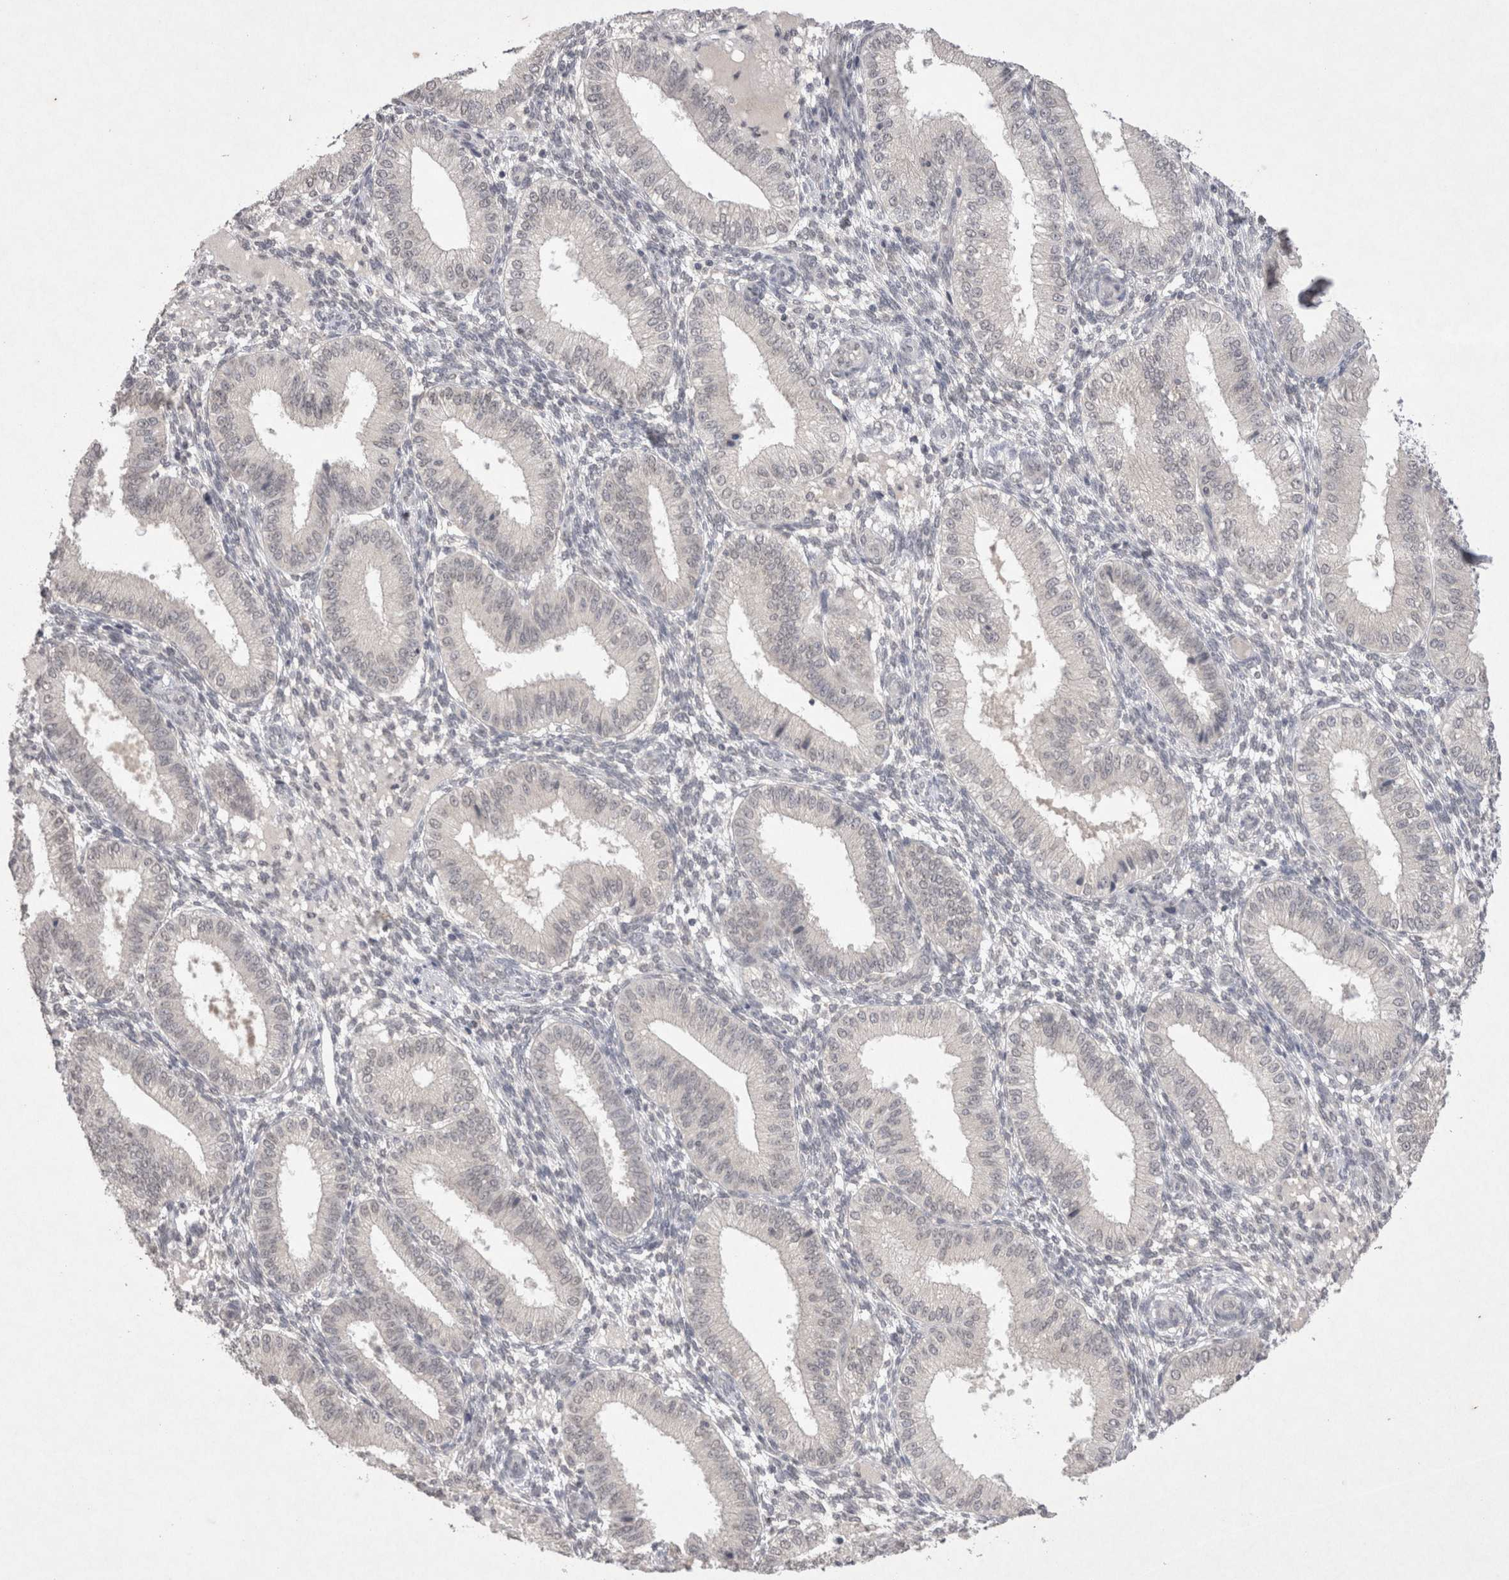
{"staining": {"intensity": "negative", "quantity": "none", "location": "none"}, "tissue": "endometrium", "cell_type": "Cells in endometrial stroma", "image_type": "normal", "snomed": [{"axis": "morphology", "description": "Normal tissue, NOS"}, {"axis": "topography", "description": "Endometrium"}], "caption": "The histopathology image shows no significant expression in cells in endometrial stroma of endometrium. (Stains: DAB immunohistochemistry with hematoxylin counter stain, Microscopy: brightfield microscopy at high magnification).", "gene": "LYVE1", "patient": {"sex": "female", "age": 39}}